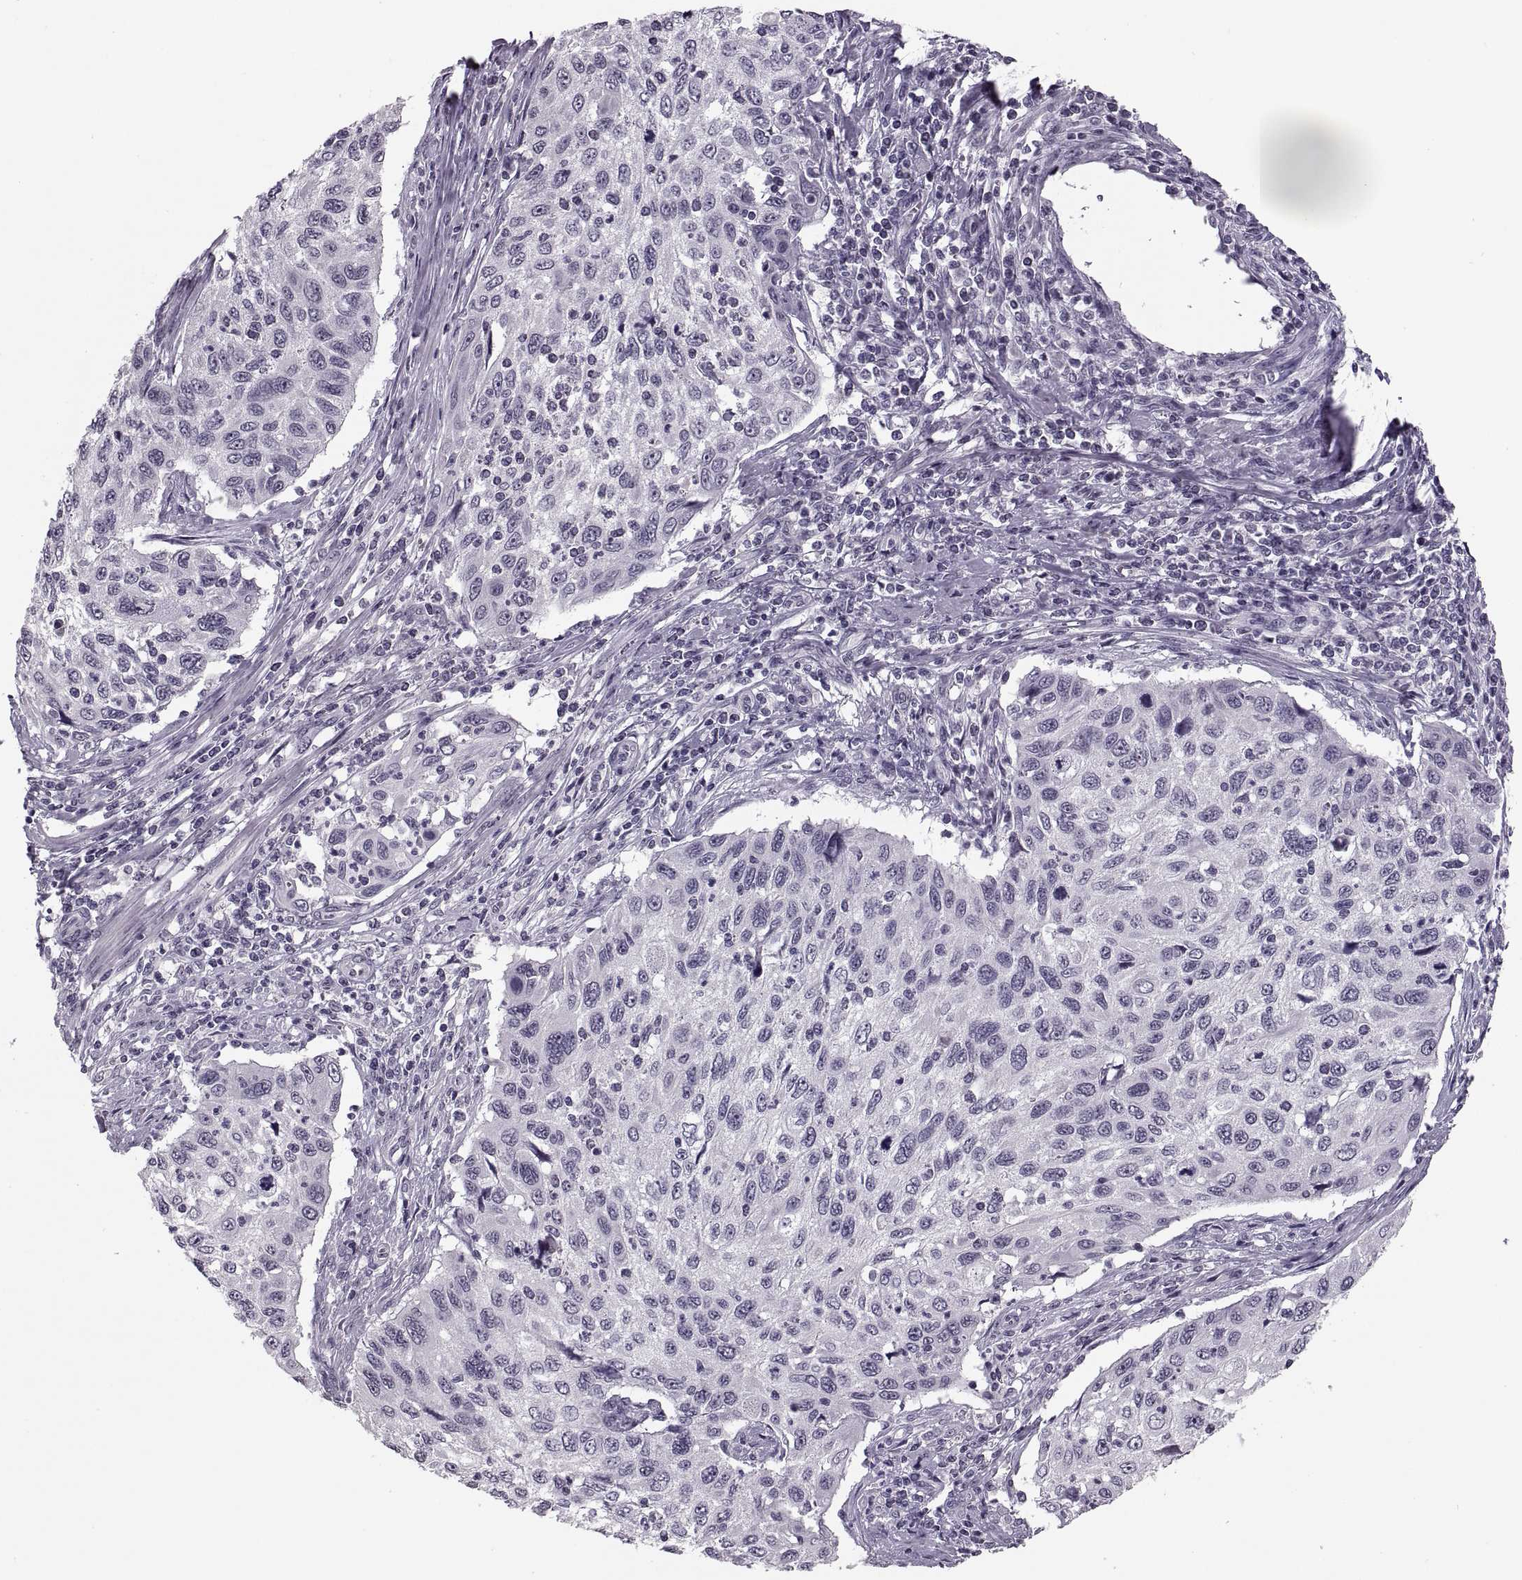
{"staining": {"intensity": "negative", "quantity": "none", "location": "none"}, "tissue": "cervical cancer", "cell_type": "Tumor cells", "image_type": "cancer", "snomed": [{"axis": "morphology", "description": "Squamous cell carcinoma, NOS"}, {"axis": "topography", "description": "Cervix"}], "caption": "Tumor cells show no significant protein expression in cervical squamous cell carcinoma. (DAB (3,3'-diaminobenzidine) immunohistochemistry with hematoxylin counter stain).", "gene": "PAGE5", "patient": {"sex": "female", "age": 70}}